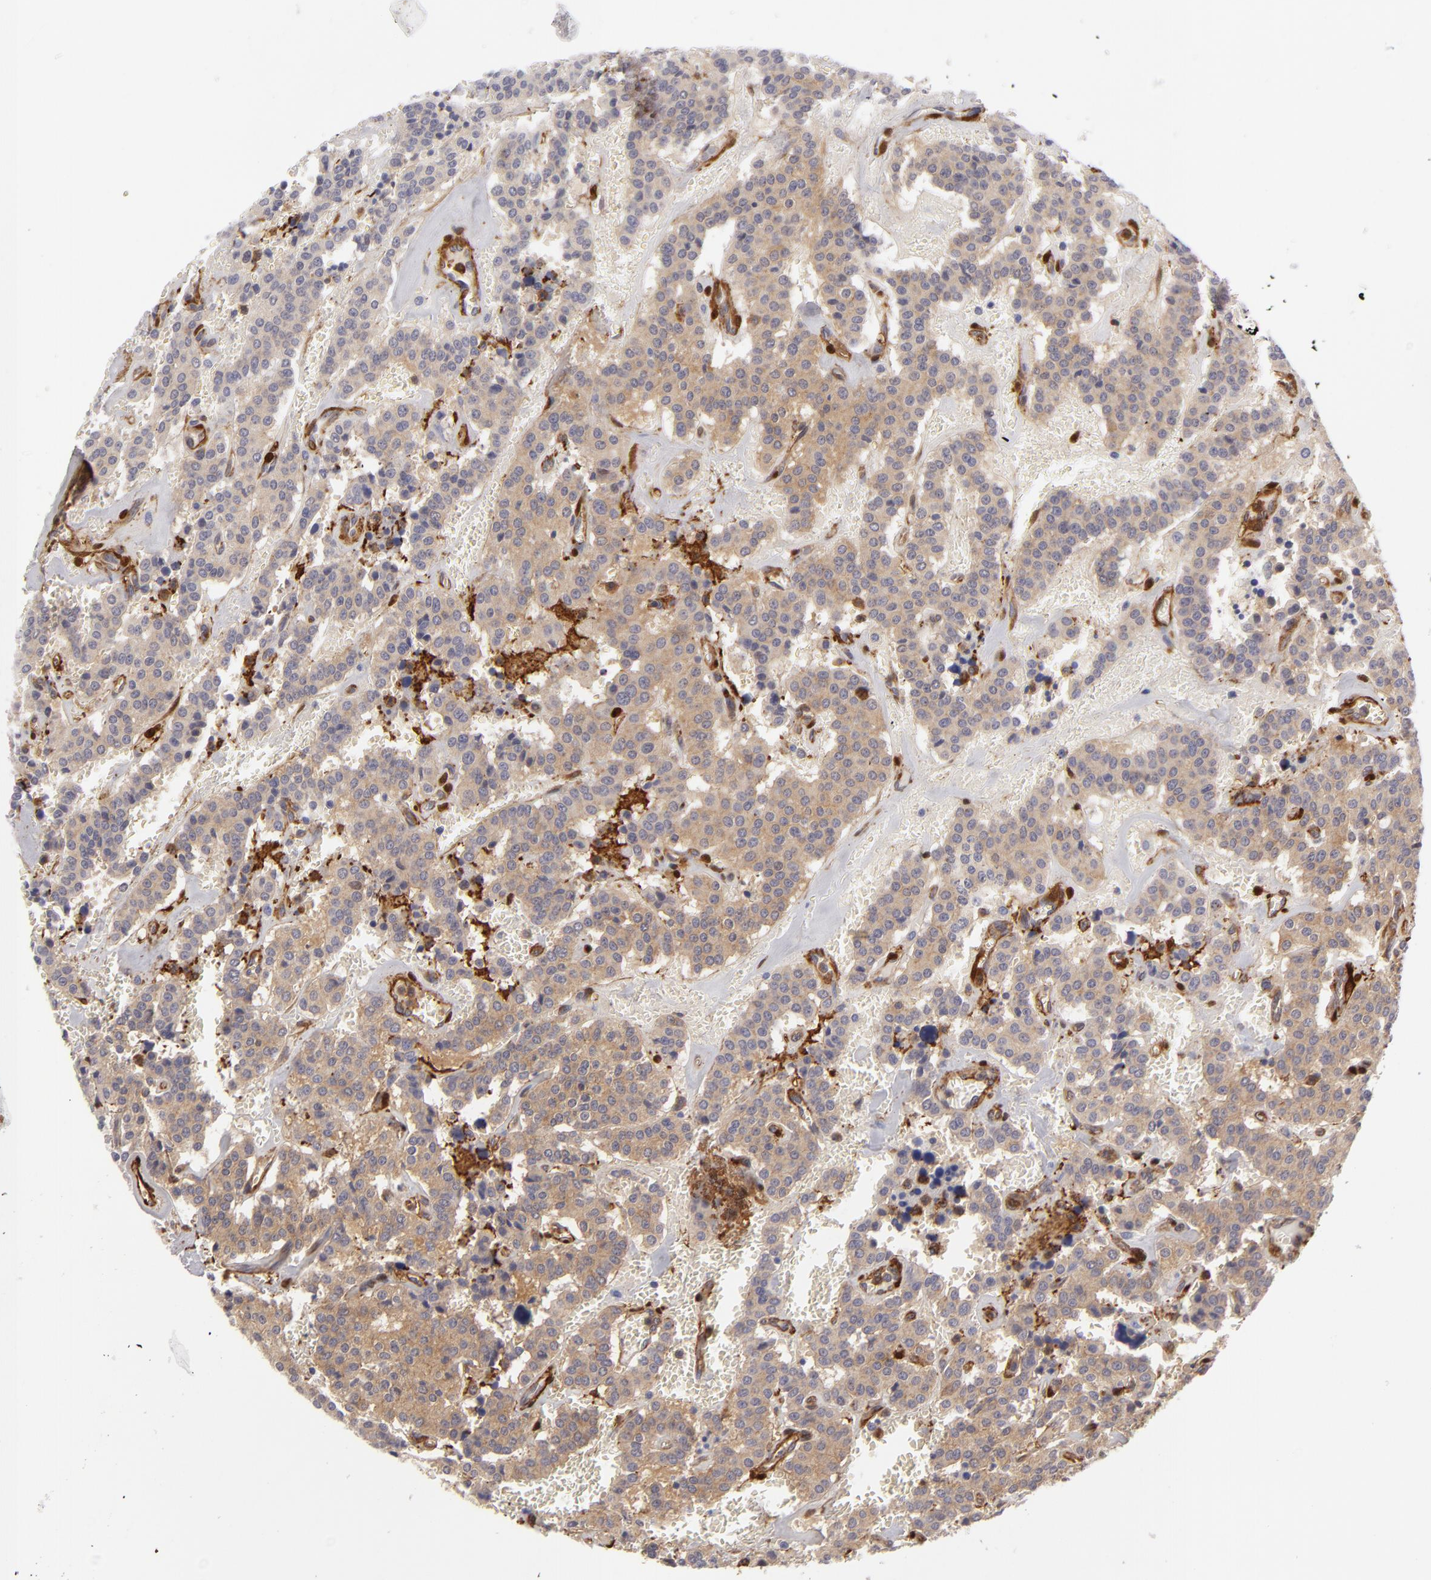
{"staining": {"intensity": "weak", "quantity": ">75%", "location": "cytoplasmic/membranous"}, "tissue": "carcinoid", "cell_type": "Tumor cells", "image_type": "cancer", "snomed": [{"axis": "morphology", "description": "Carcinoid, malignant, NOS"}, {"axis": "topography", "description": "Bronchus"}], "caption": "Immunohistochemistry photomicrograph of malignant carcinoid stained for a protein (brown), which displays low levels of weak cytoplasmic/membranous positivity in approximately >75% of tumor cells.", "gene": "VCL", "patient": {"sex": "male", "age": 55}}